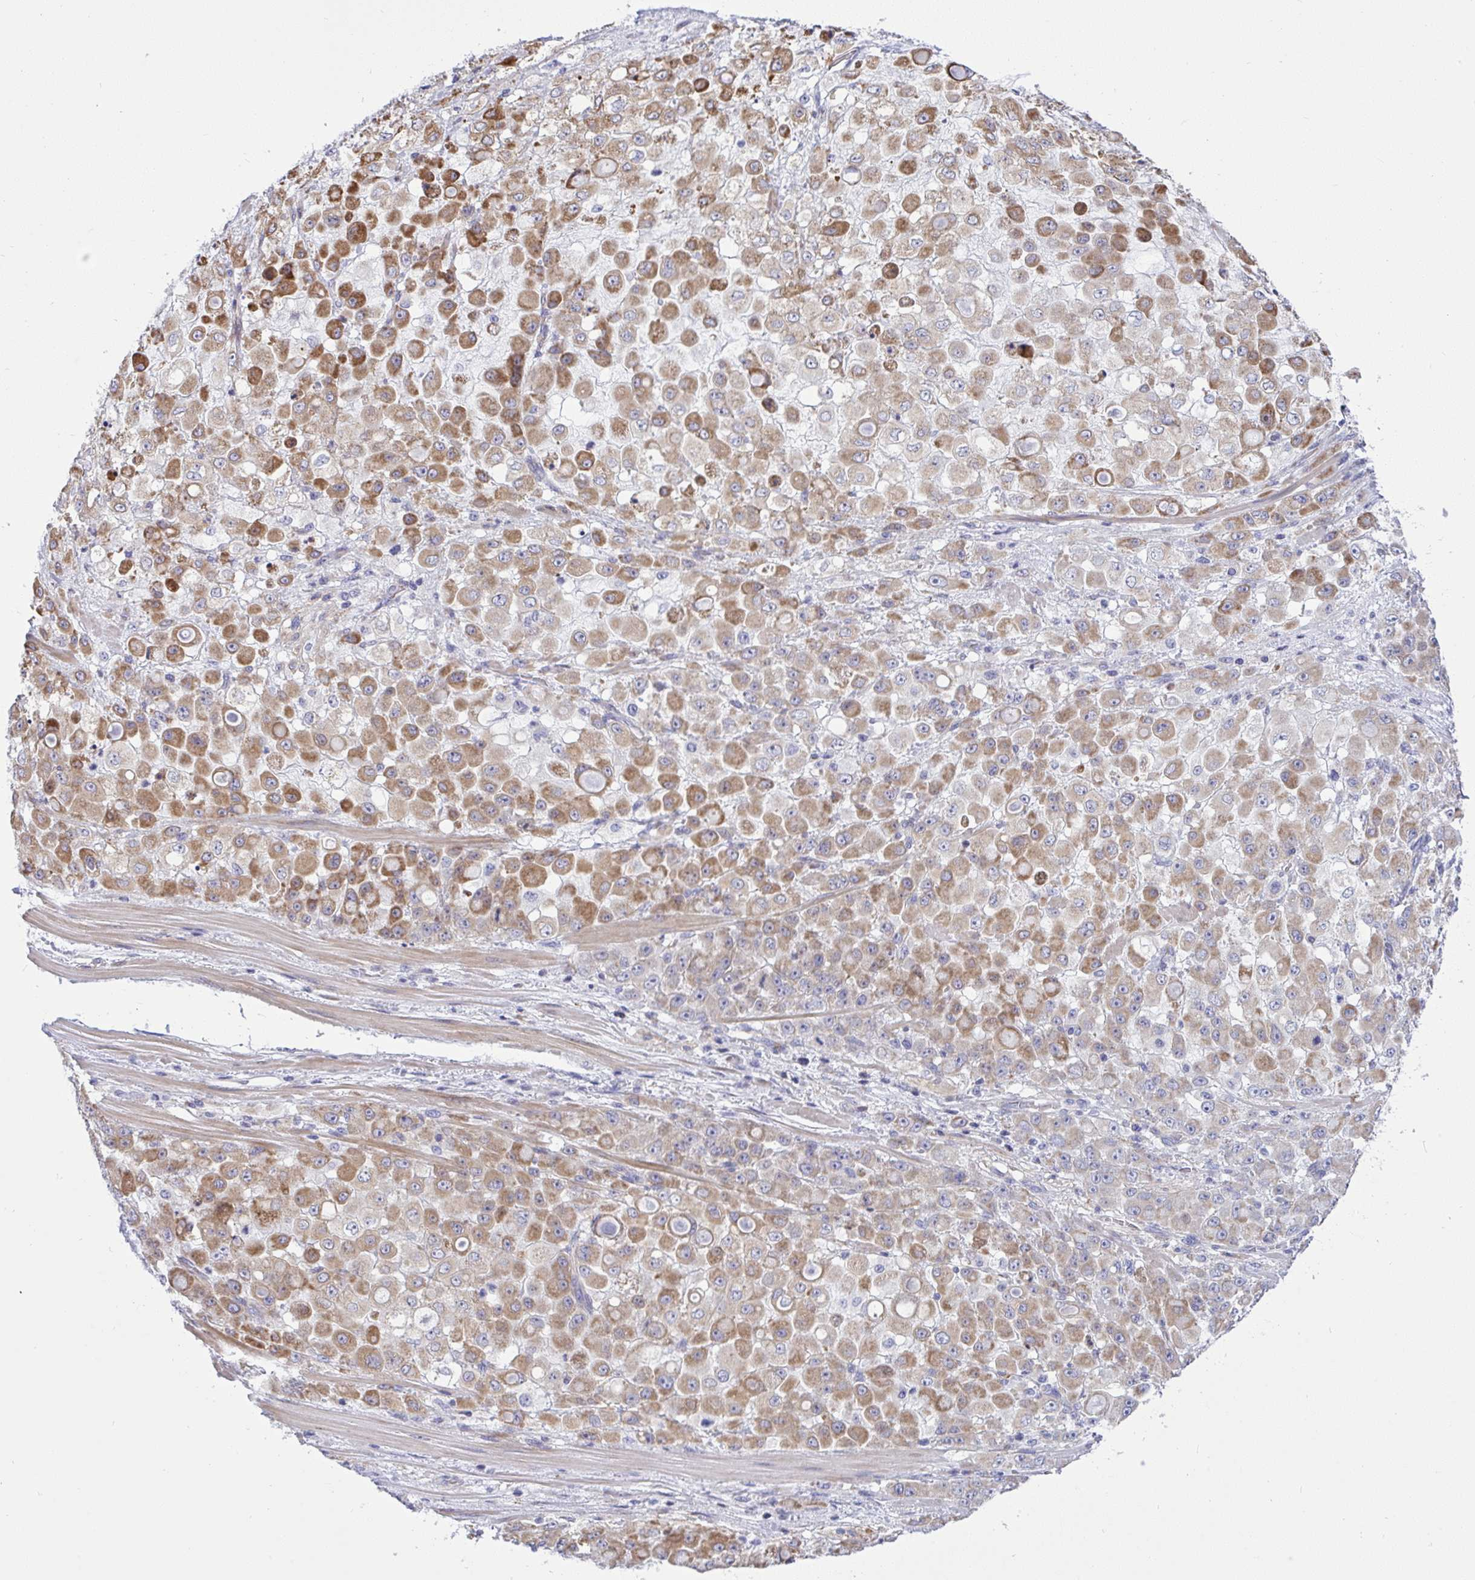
{"staining": {"intensity": "moderate", "quantity": ">75%", "location": "cytoplasmic/membranous"}, "tissue": "stomach cancer", "cell_type": "Tumor cells", "image_type": "cancer", "snomed": [{"axis": "morphology", "description": "Adenocarcinoma, NOS"}, {"axis": "topography", "description": "Stomach"}], "caption": "High-magnification brightfield microscopy of stomach adenocarcinoma stained with DAB (brown) and counterstained with hematoxylin (blue). tumor cells exhibit moderate cytoplasmic/membranous expression is appreciated in approximately>75% of cells.", "gene": "NTN1", "patient": {"sex": "female", "age": 76}}